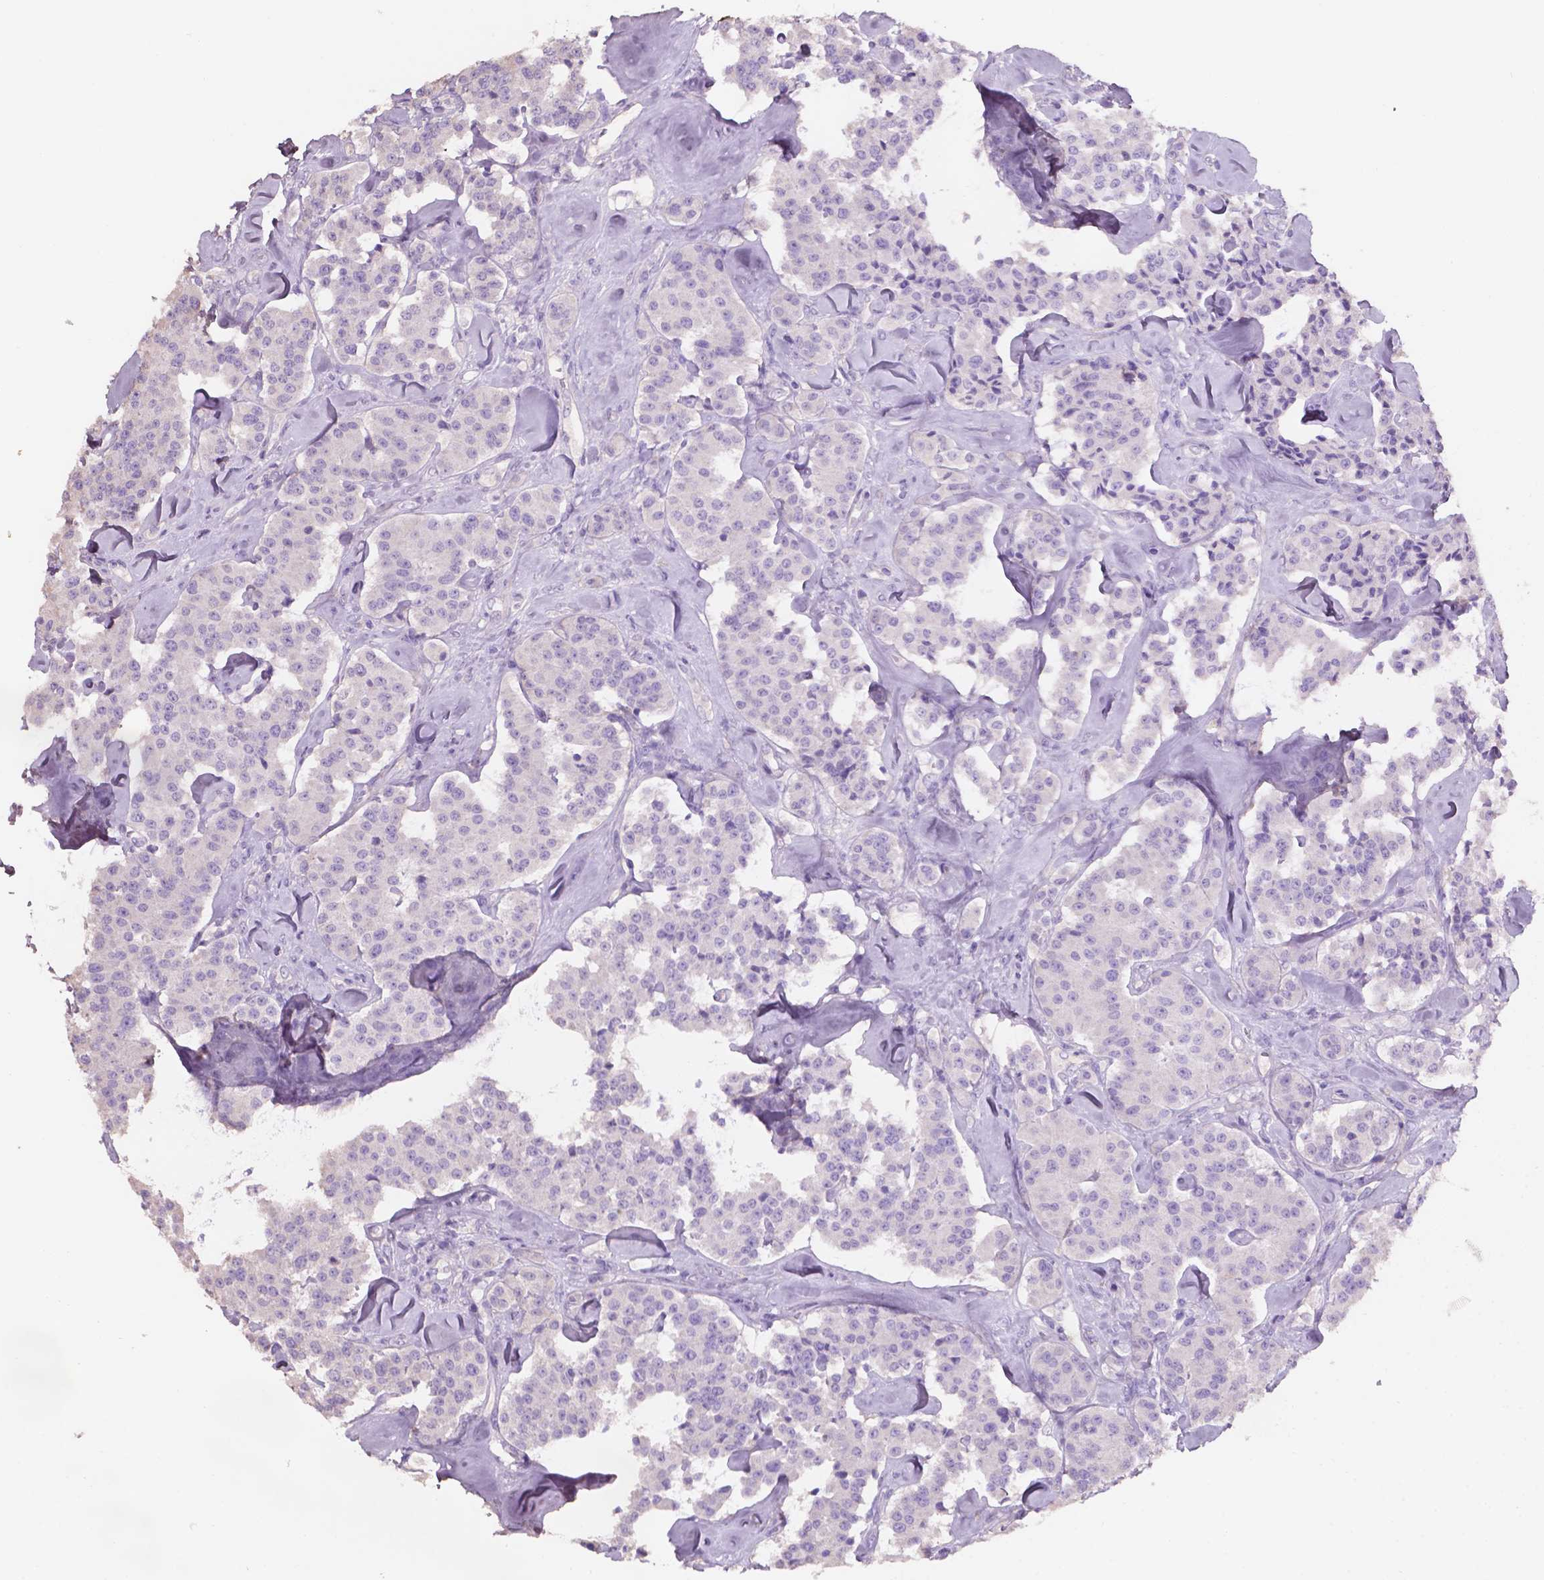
{"staining": {"intensity": "negative", "quantity": "none", "location": "none"}, "tissue": "carcinoid", "cell_type": "Tumor cells", "image_type": "cancer", "snomed": [{"axis": "morphology", "description": "Carcinoid, malignant, NOS"}, {"axis": "topography", "description": "Pancreas"}], "caption": "This histopathology image is of carcinoid stained with immunohistochemistry (IHC) to label a protein in brown with the nuclei are counter-stained blue. There is no staining in tumor cells. (DAB immunohistochemistry (IHC) with hematoxylin counter stain).", "gene": "SBSN", "patient": {"sex": "male", "age": 41}}